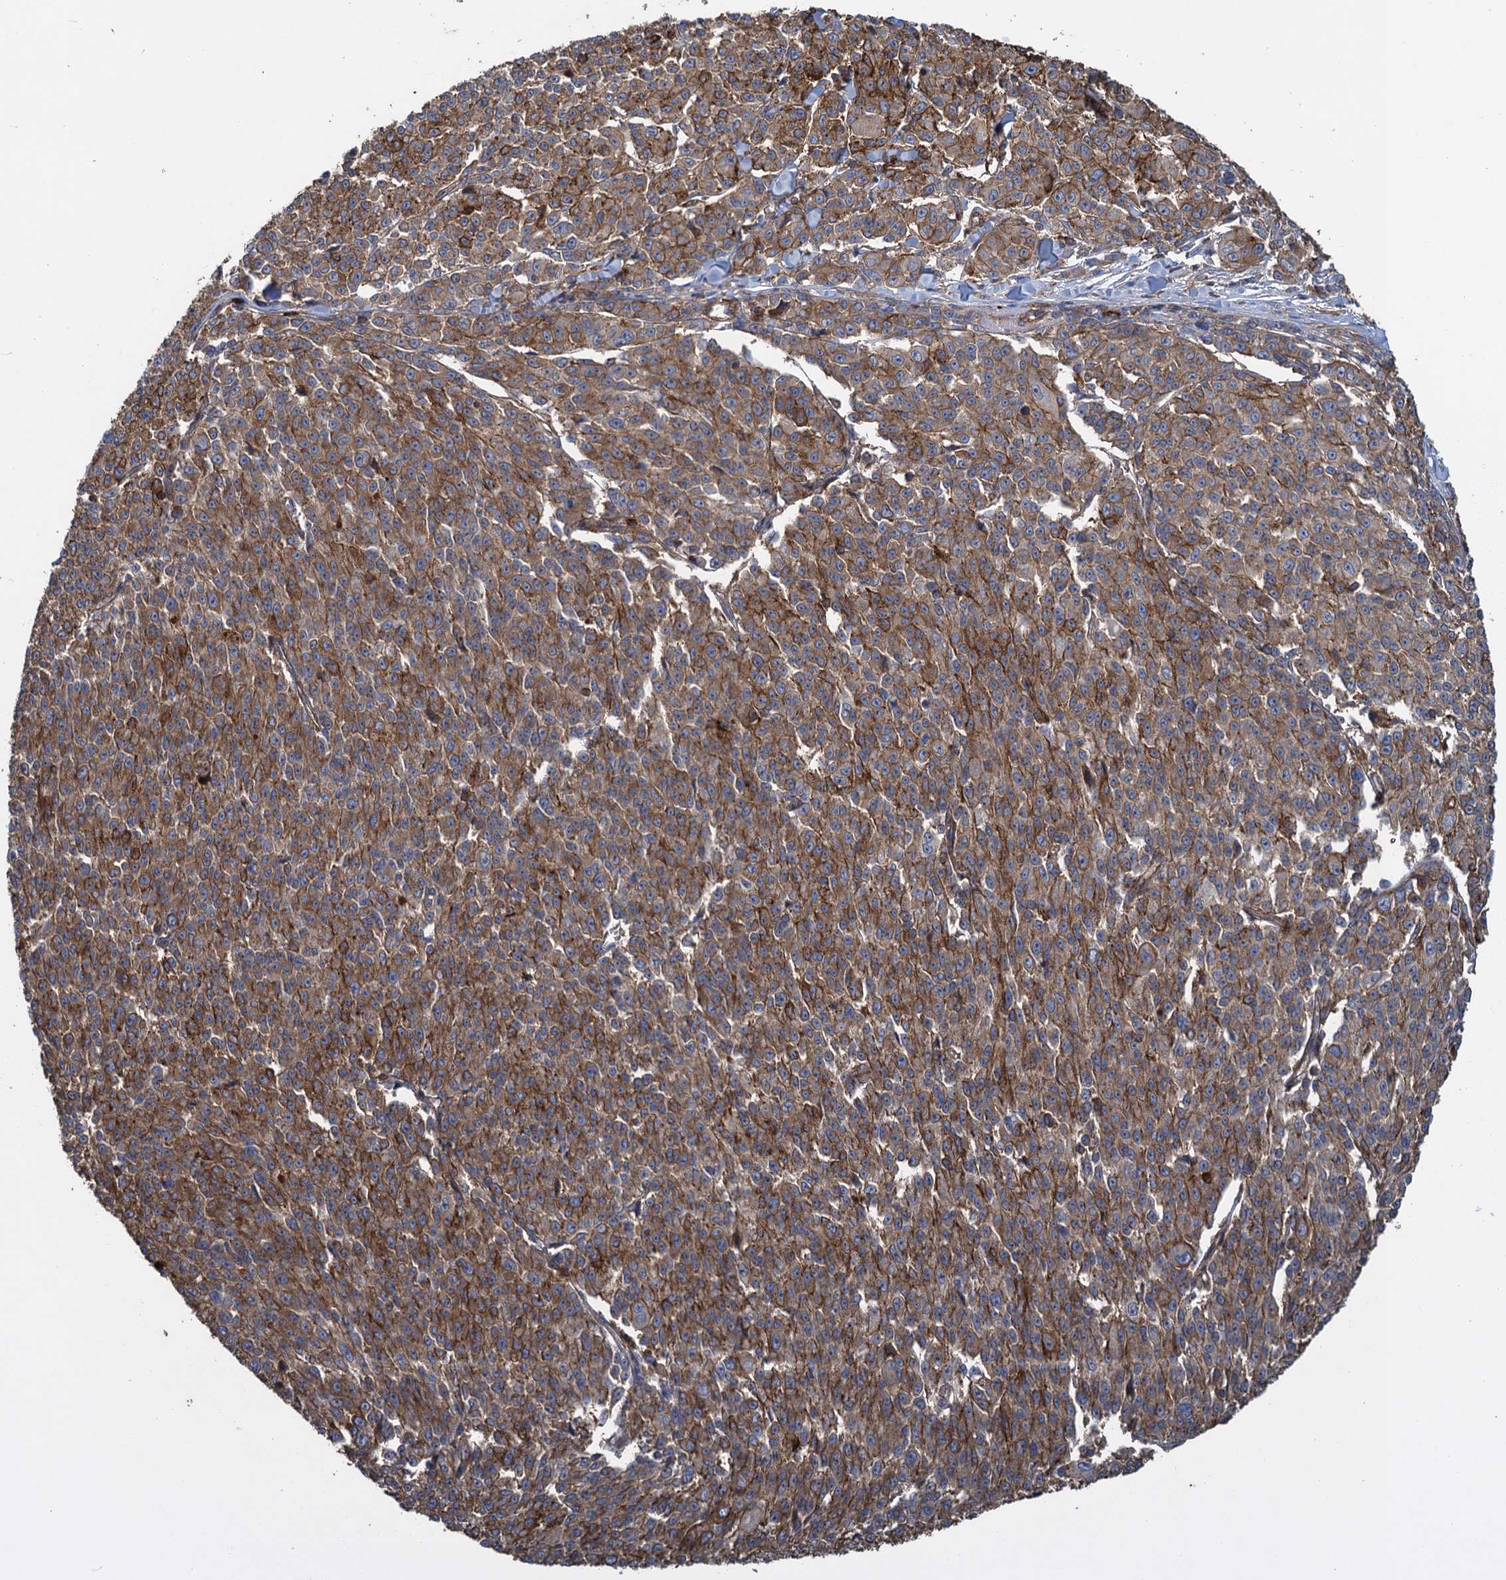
{"staining": {"intensity": "strong", "quantity": ">75%", "location": "cytoplasmic/membranous"}, "tissue": "melanoma", "cell_type": "Tumor cells", "image_type": "cancer", "snomed": [{"axis": "morphology", "description": "Malignant melanoma, NOS"}, {"axis": "topography", "description": "Skin"}], "caption": "Immunohistochemical staining of human melanoma displays strong cytoplasmic/membranous protein positivity in approximately >75% of tumor cells.", "gene": "PROSER2", "patient": {"sex": "female", "age": 52}}